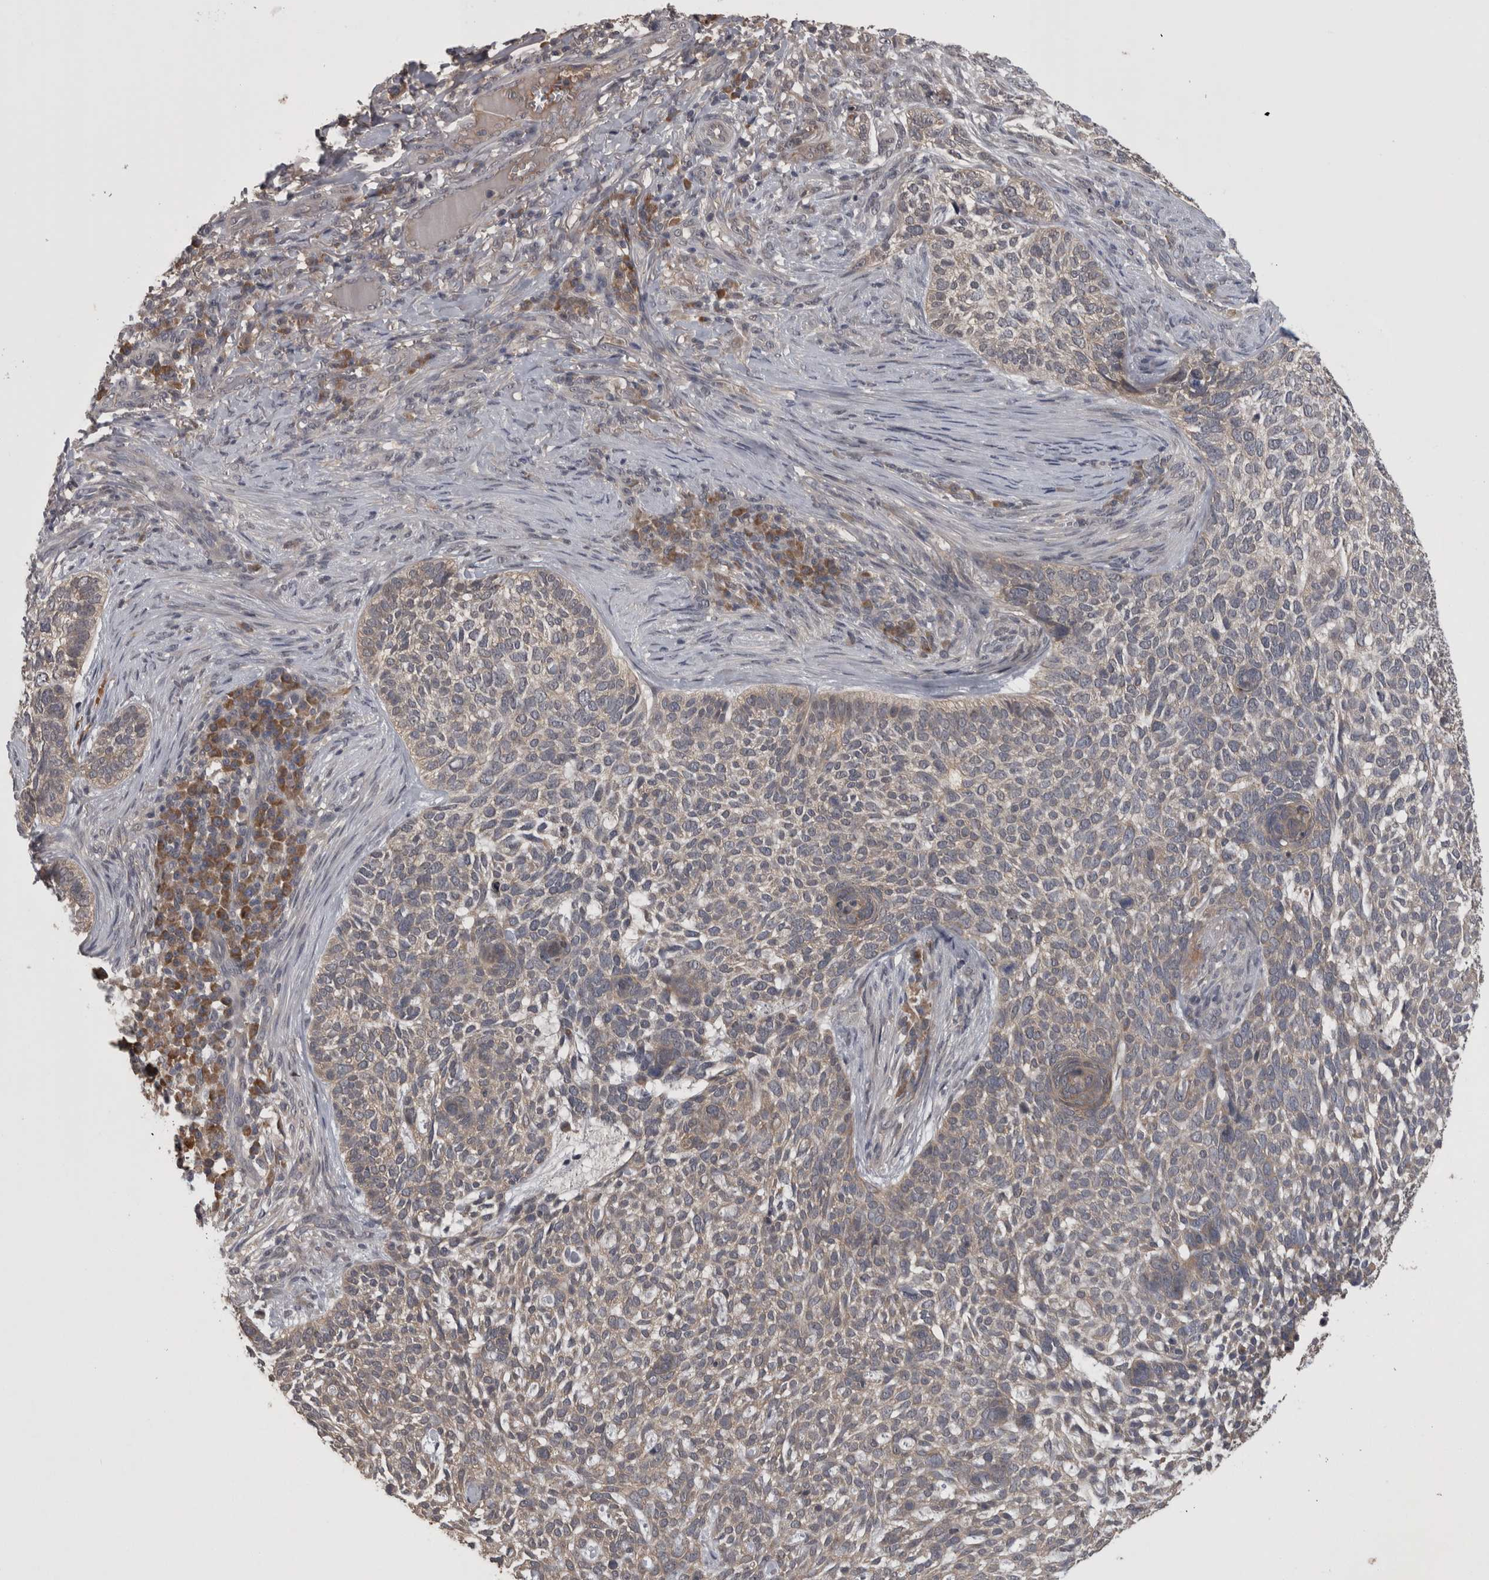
{"staining": {"intensity": "moderate", "quantity": ">75%", "location": "cytoplasmic/membranous"}, "tissue": "skin cancer", "cell_type": "Tumor cells", "image_type": "cancer", "snomed": [{"axis": "morphology", "description": "Basal cell carcinoma"}, {"axis": "topography", "description": "Skin"}], "caption": "Immunohistochemical staining of human skin cancer reveals moderate cytoplasmic/membranous protein positivity in approximately >75% of tumor cells.", "gene": "ZNF114", "patient": {"sex": "female", "age": 64}}